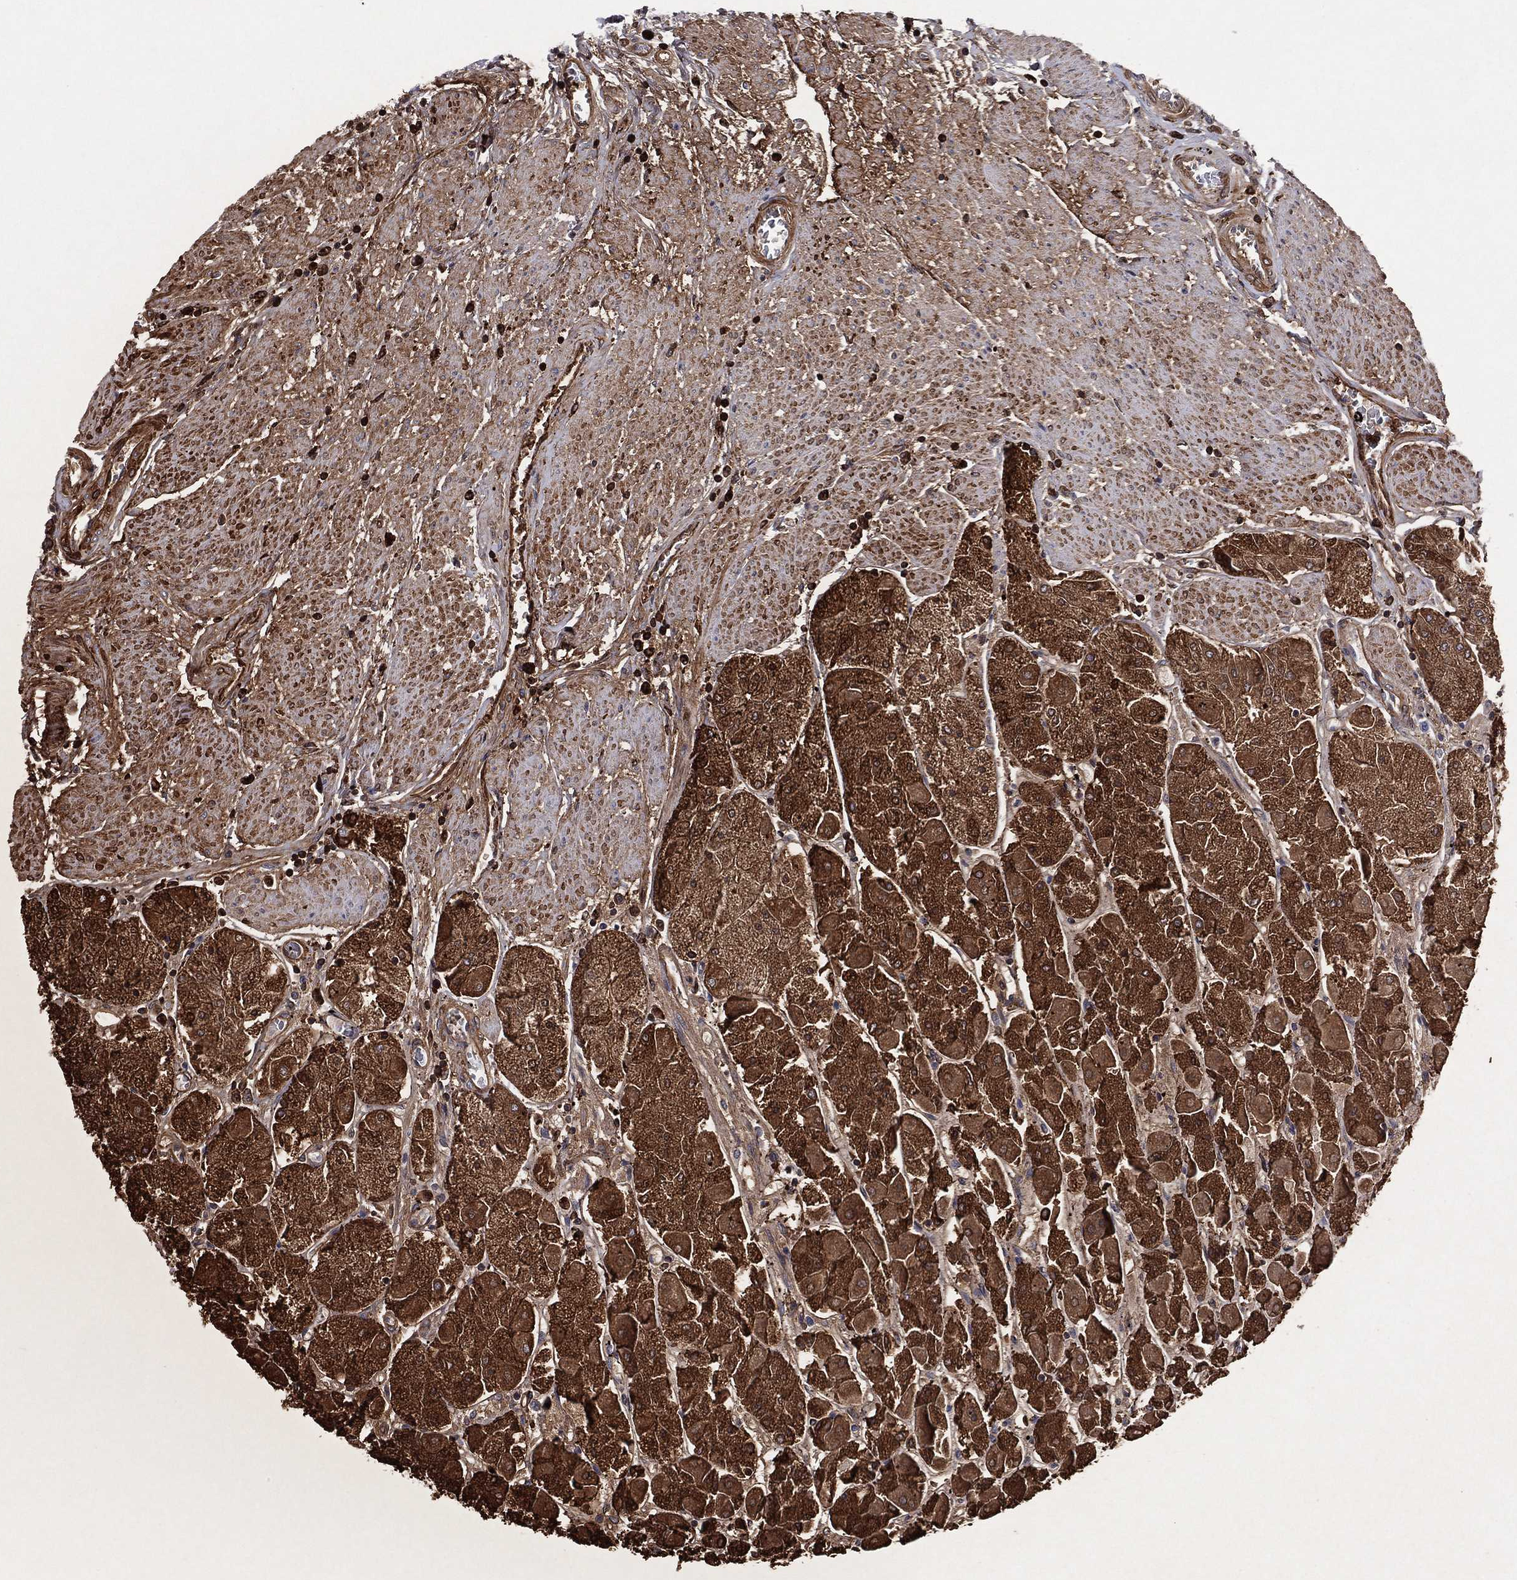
{"staining": {"intensity": "strong", "quantity": "25%-75%", "location": "cytoplasmic/membranous"}, "tissue": "stomach", "cell_type": "Glandular cells", "image_type": "normal", "snomed": [{"axis": "morphology", "description": "Normal tissue, NOS"}, {"axis": "topography", "description": "Stomach"}], "caption": "Immunohistochemical staining of normal human stomach demonstrates strong cytoplasmic/membranous protein expression in about 25%-75% of glandular cells. (DAB (3,3'-diaminobenzidine) IHC with brightfield microscopy, high magnification).", "gene": "ICOSLG", "patient": {"sex": "male", "age": 70}}